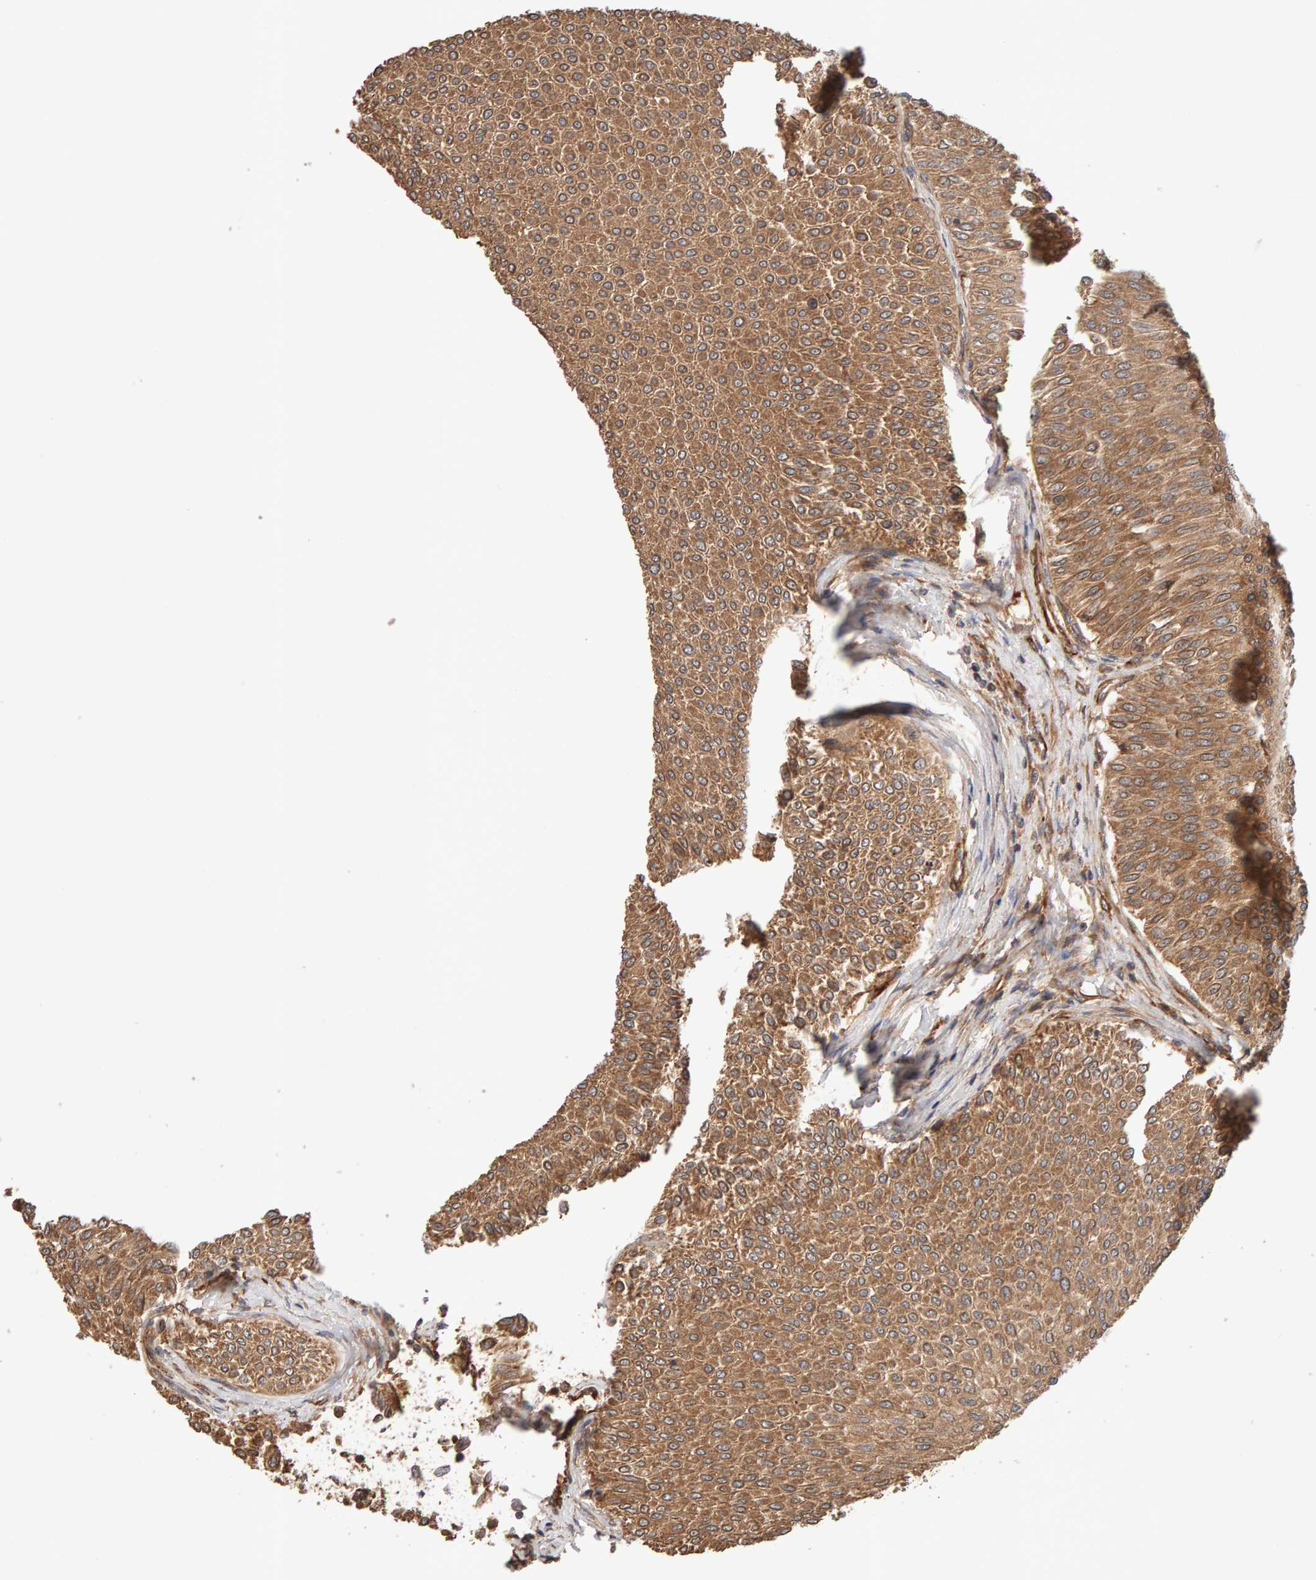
{"staining": {"intensity": "moderate", "quantity": ">75%", "location": "cytoplasmic/membranous"}, "tissue": "urothelial cancer", "cell_type": "Tumor cells", "image_type": "cancer", "snomed": [{"axis": "morphology", "description": "Urothelial carcinoma, Low grade"}, {"axis": "topography", "description": "Urinary bladder"}], "caption": "The immunohistochemical stain highlights moderate cytoplasmic/membranous staining in tumor cells of low-grade urothelial carcinoma tissue.", "gene": "SYNRG", "patient": {"sex": "male", "age": 78}}